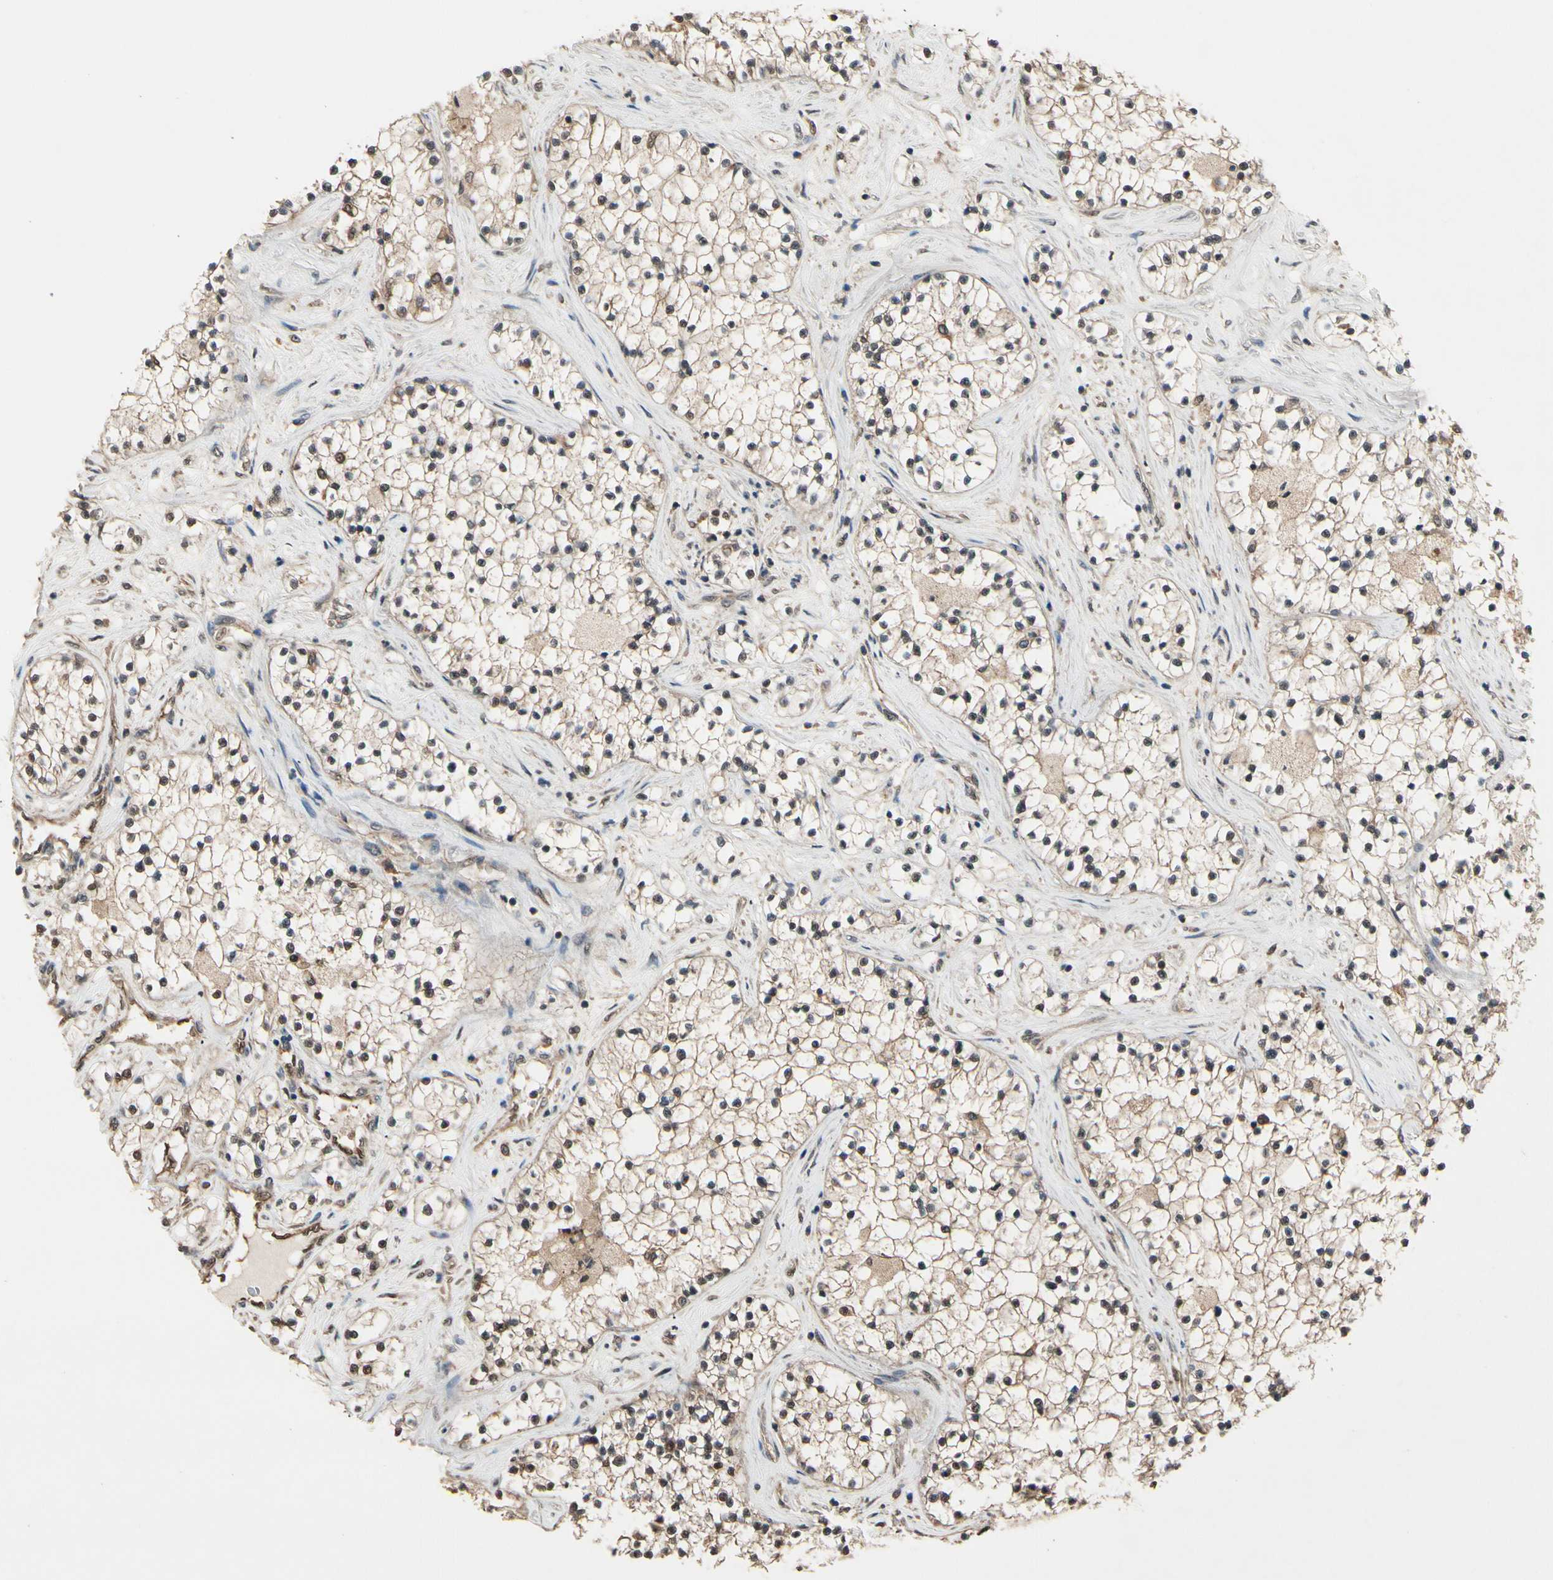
{"staining": {"intensity": "strong", "quantity": ">75%", "location": "cytoplasmic/membranous,nuclear"}, "tissue": "renal cancer", "cell_type": "Tumor cells", "image_type": "cancer", "snomed": [{"axis": "morphology", "description": "Adenocarcinoma, NOS"}, {"axis": "topography", "description": "Kidney"}], "caption": "This micrograph shows immunohistochemistry (IHC) staining of renal cancer (adenocarcinoma), with high strong cytoplasmic/membranous and nuclear expression in about >75% of tumor cells.", "gene": "PNPLA7", "patient": {"sex": "male", "age": 68}}